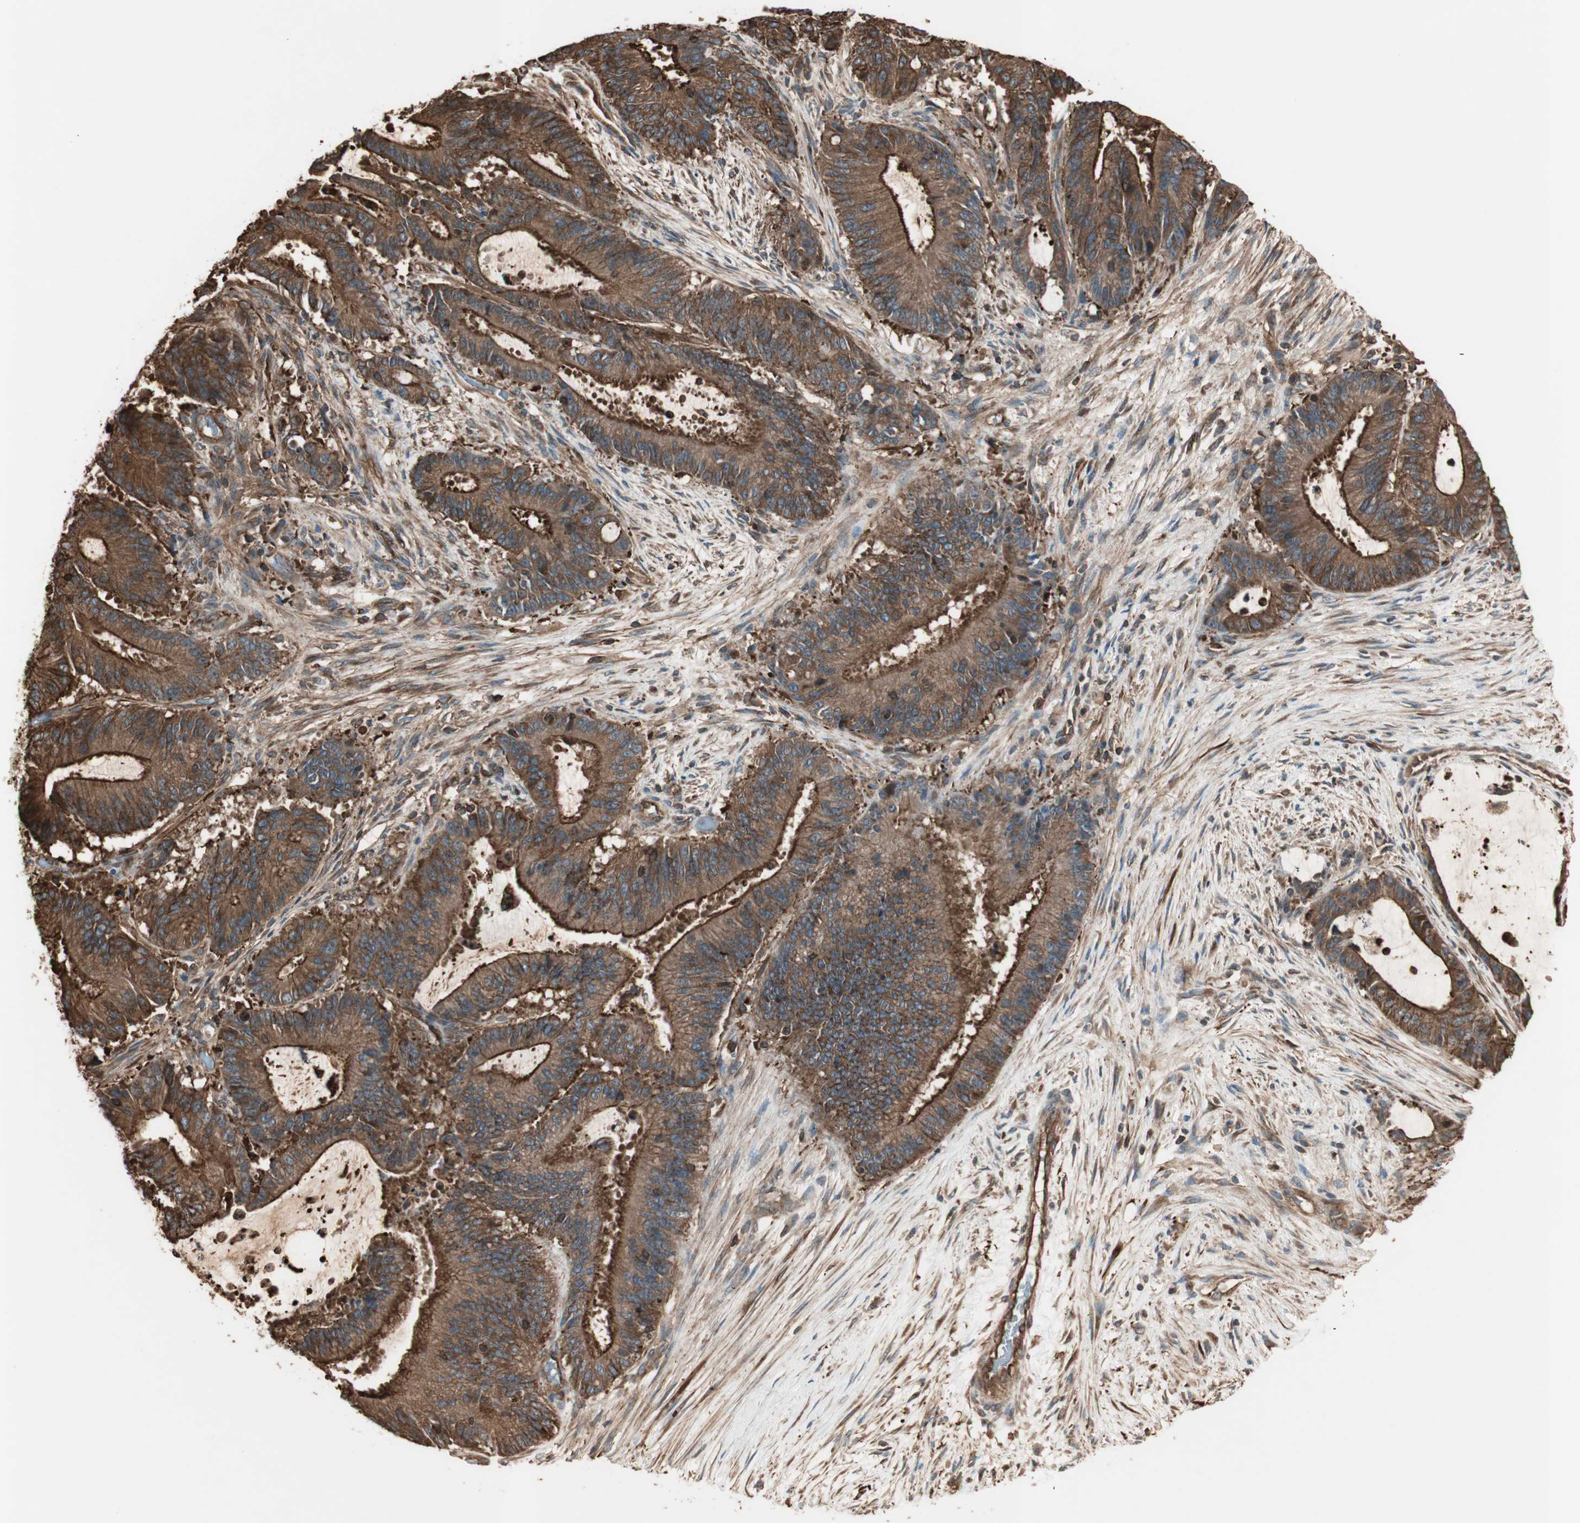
{"staining": {"intensity": "strong", "quantity": ">75%", "location": "cytoplasmic/membranous"}, "tissue": "liver cancer", "cell_type": "Tumor cells", "image_type": "cancer", "snomed": [{"axis": "morphology", "description": "Cholangiocarcinoma"}, {"axis": "topography", "description": "Liver"}], "caption": "Tumor cells exhibit high levels of strong cytoplasmic/membranous staining in about >75% of cells in human liver cholangiocarcinoma.", "gene": "TCP11L1", "patient": {"sex": "female", "age": 73}}